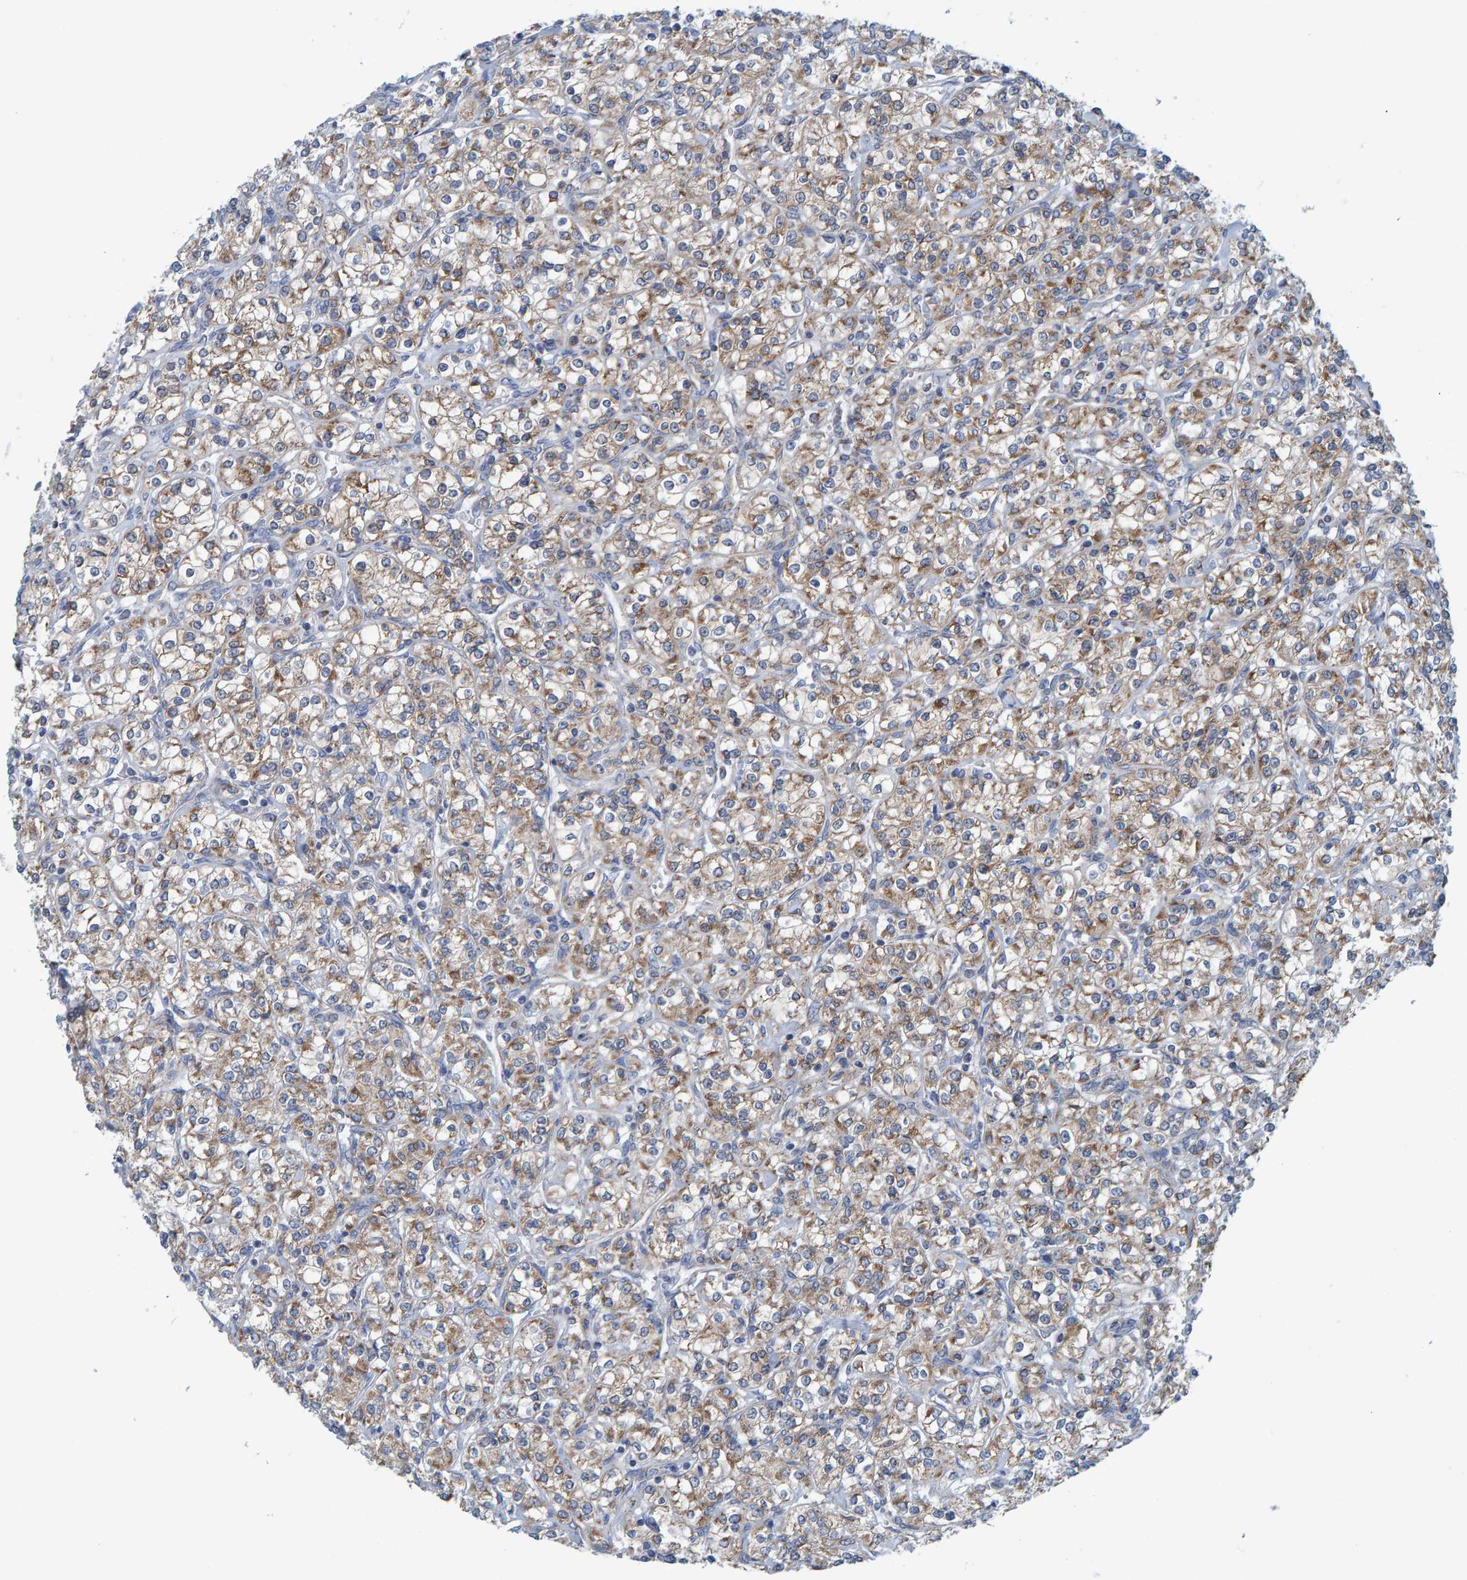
{"staining": {"intensity": "moderate", "quantity": ">75%", "location": "cytoplasmic/membranous"}, "tissue": "renal cancer", "cell_type": "Tumor cells", "image_type": "cancer", "snomed": [{"axis": "morphology", "description": "Adenocarcinoma, NOS"}, {"axis": "topography", "description": "Kidney"}], "caption": "Protein expression analysis of human renal cancer (adenocarcinoma) reveals moderate cytoplasmic/membranous expression in approximately >75% of tumor cells. (DAB IHC, brown staining for protein, blue staining for nuclei).", "gene": "MRPS7", "patient": {"sex": "male", "age": 77}}